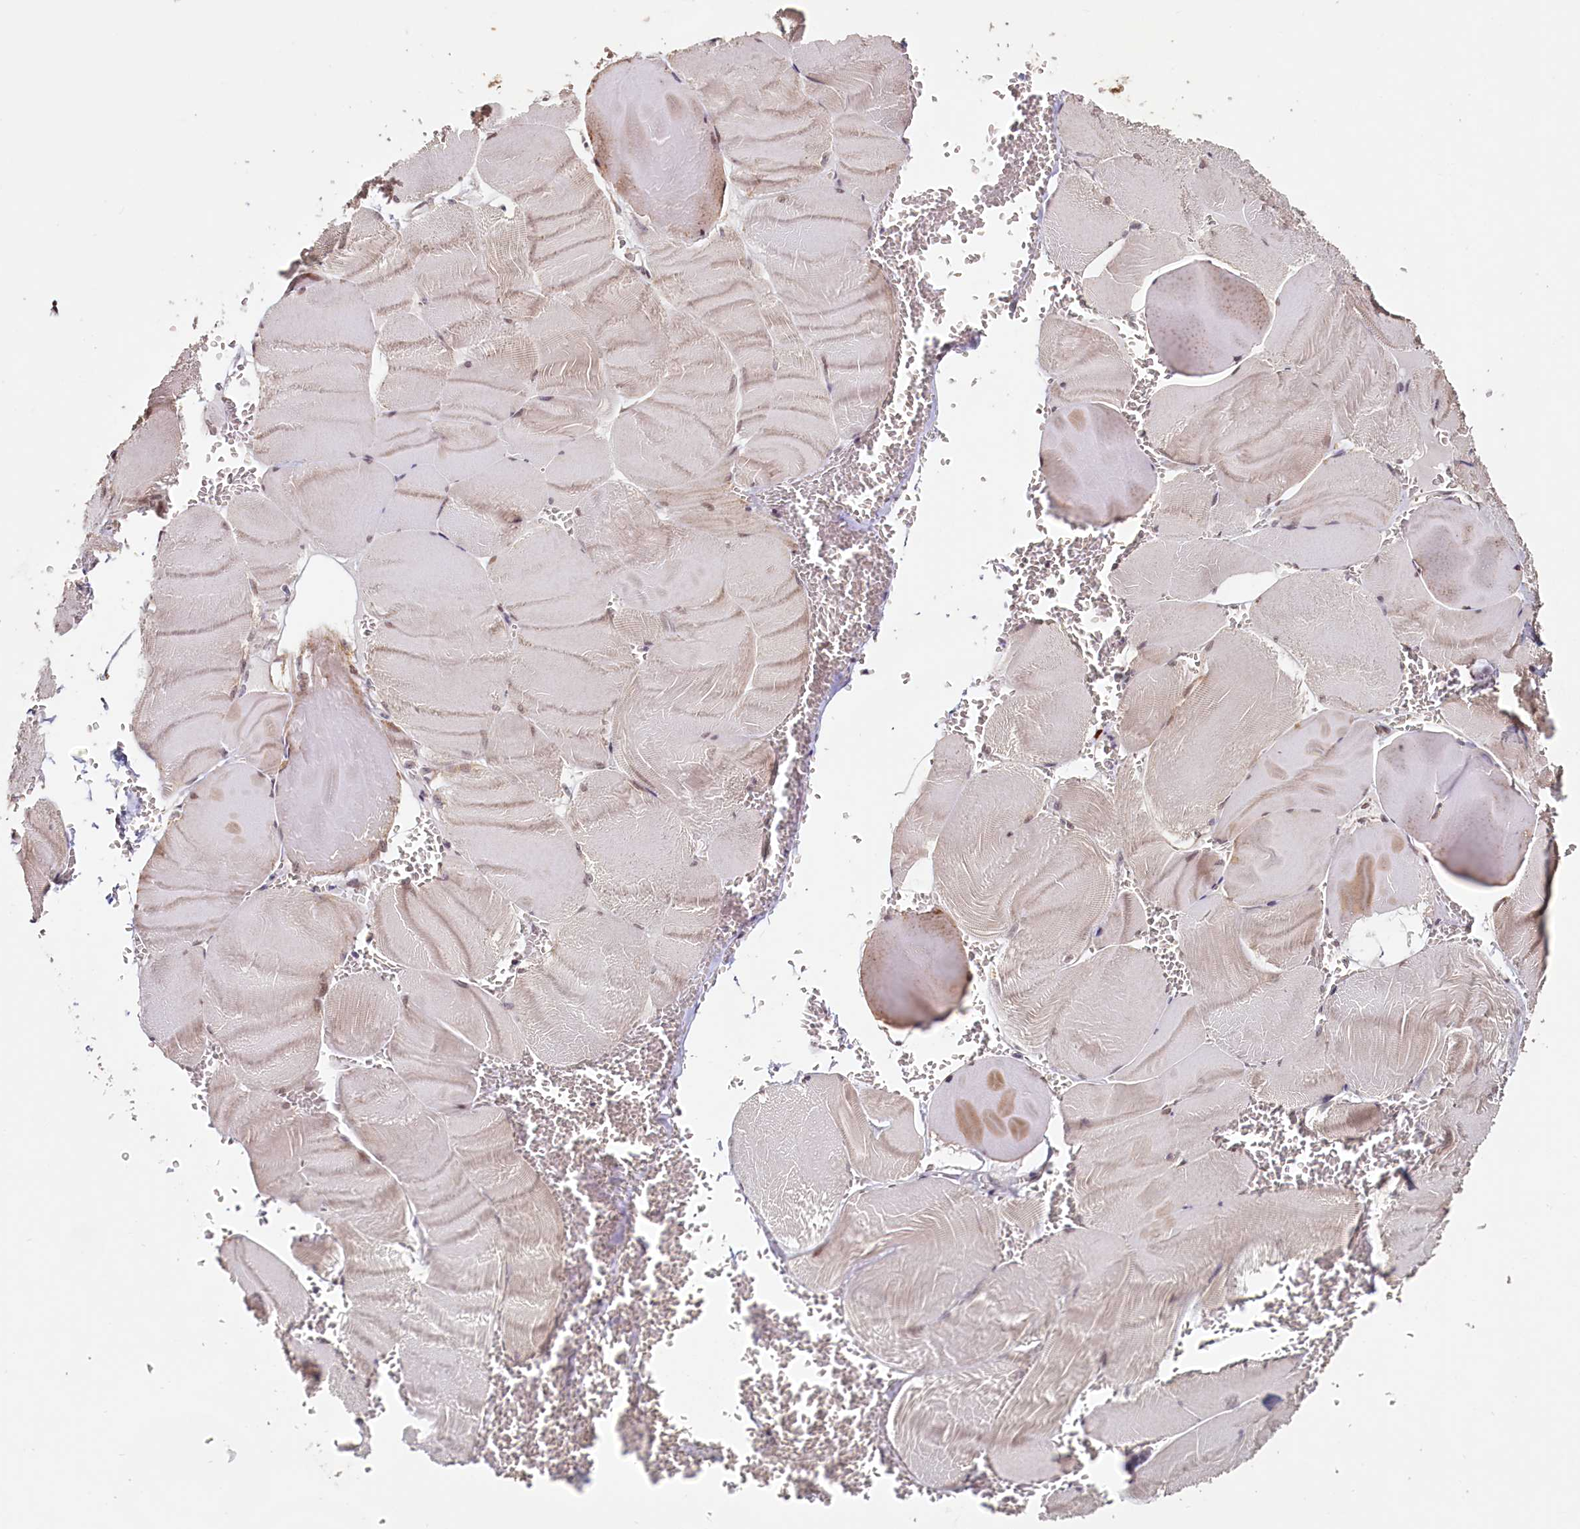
{"staining": {"intensity": "weak", "quantity": "25%-75%", "location": "cytoplasmic/membranous"}, "tissue": "skeletal muscle", "cell_type": "Myocytes", "image_type": "normal", "snomed": [{"axis": "morphology", "description": "Normal tissue, NOS"}, {"axis": "morphology", "description": "Basal cell carcinoma"}, {"axis": "topography", "description": "Skeletal muscle"}], "caption": "The image reveals a brown stain indicating the presence of a protein in the cytoplasmic/membranous of myocytes in skeletal muscle. (brown staining indicates protein expression, while blue staining denotes nuclei).", "gene": "PDE6D", "patient": {"sex": "female", "age": 64}}